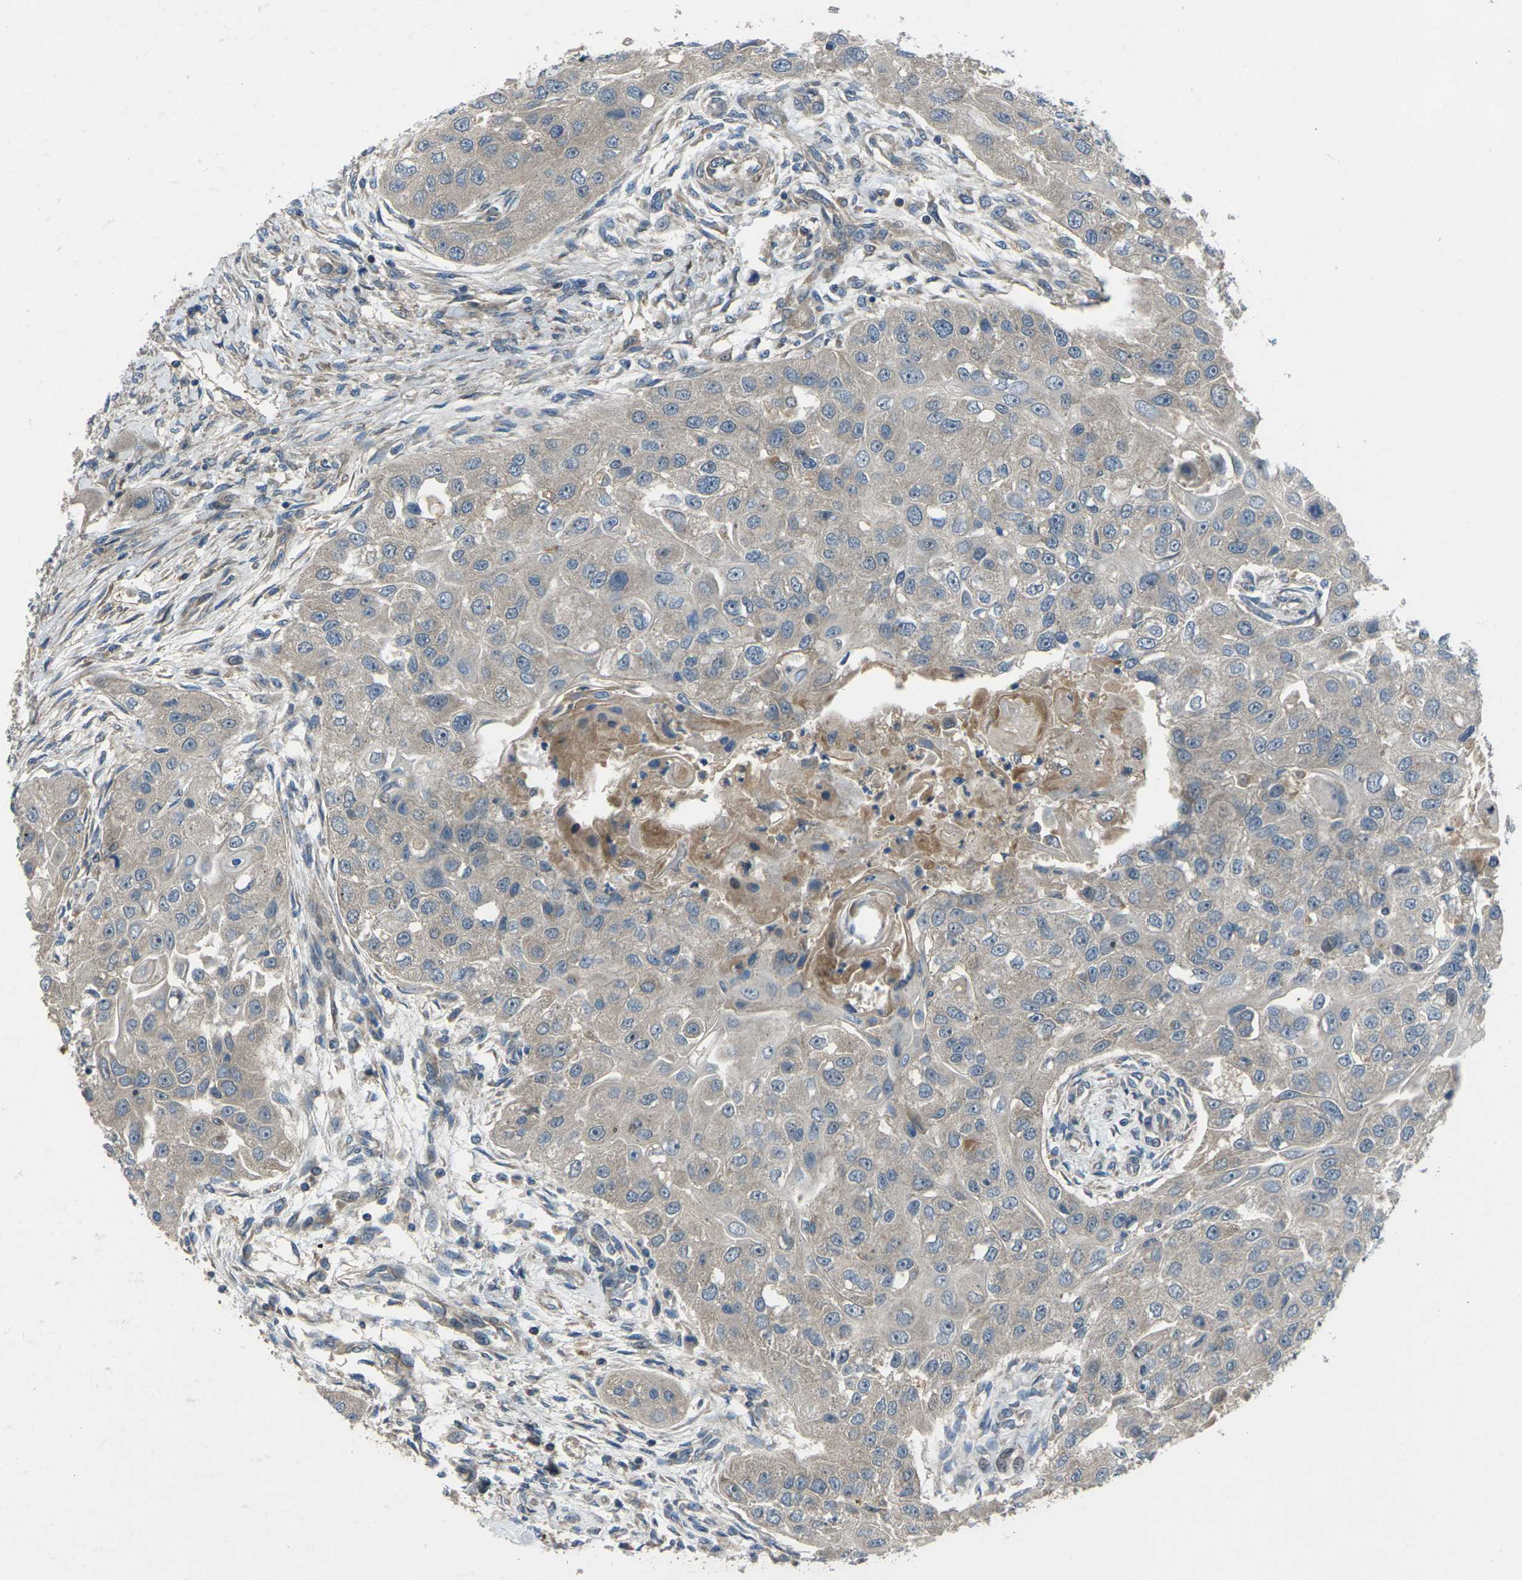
{"staining": {"intensity": "weak", "quantity": ">75%", "location": "cytoplasmic/membranous"}, "tissue": "head and neck cancer", "cell_type": "Tumor cells", "image_type": "cancer", "snomed": [{"axis": "morphology", "description": "Normal tissue, NOS"}, {"axis": "morphology", "description": "Squamous cell carcinoma, NOS"}, {"axis": "topography", "description": "Skeletal muscle"}, {"axis": "topography", "description": "Head-Neck"}], "caption": "Immunohistochemical staining of human squamous cell carcinoma (head and neck) displays low levels of weak cytoplasmic/membranous expression in approximately >75% of tumor cells. The staining was performed using DAB, with brown indicating positive protein expression. Nuclei are stained blue with hematoxylin.", "gene": "EDNRA", "patient": {"sex": "male", "age": 51}}